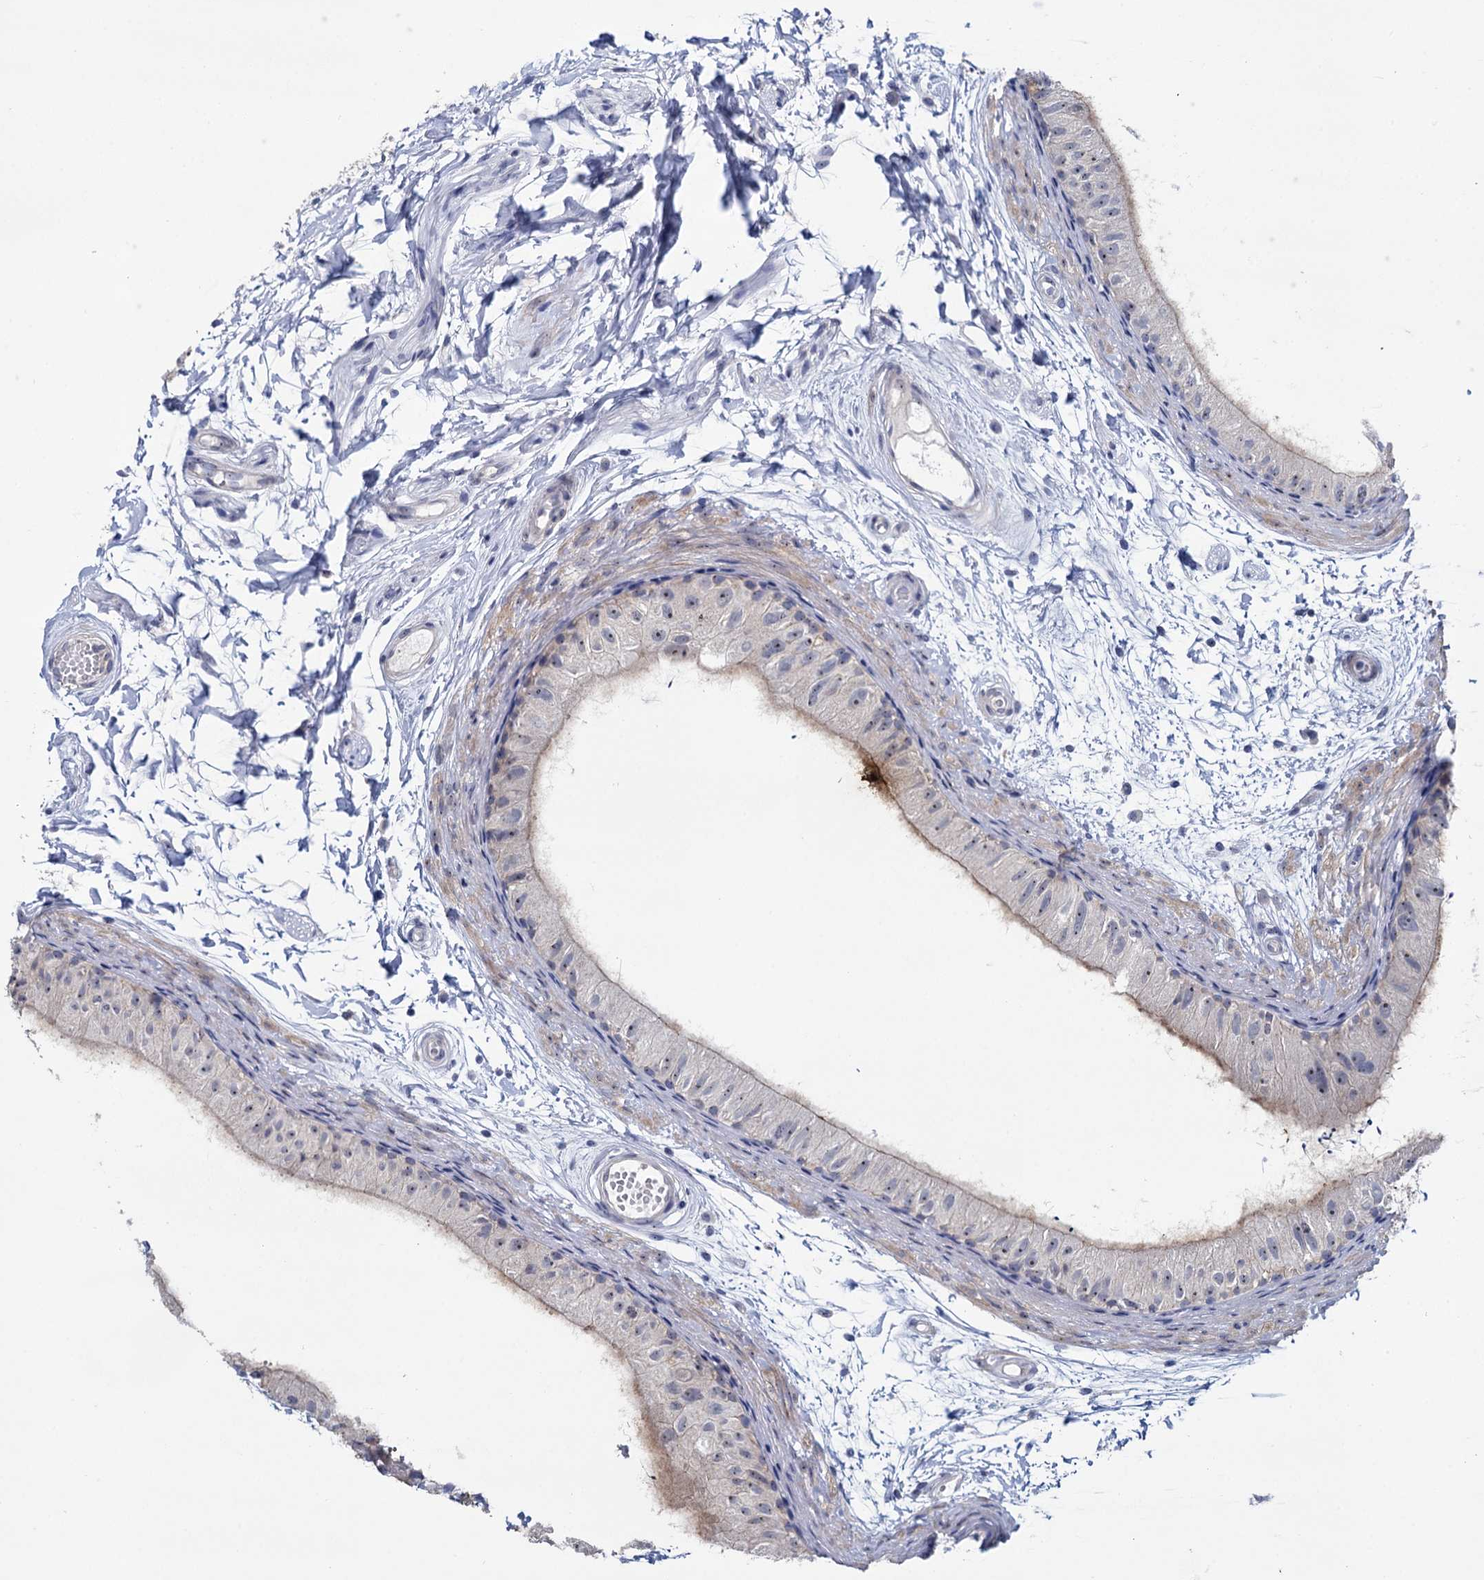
{"staining": {"intensity": "weak", "quantity": "<25%", "location": "cytoplasmic/membranous,nuclear"}, "tissue": "epididymis", "cell_type": "Glandular cells", "image_type": "normal", "snomed": [{"axis": "morphology", "description": "Normal tissue, NOS"}, {"axis": "topography", "description": "Epididymis"}], "caption": "Immunohistochemistry photomicrograph of normal epididymis: human epididymis stained with DAB shows no significant protein staining in glandular cells. The staining is performed using DAB (3,3'-diaminobenzidine) brown chromogen with nuclei counter-stained in using hematoxylin.", "gene": "SFN", "patient": {"sex": "male", "age": 50}}